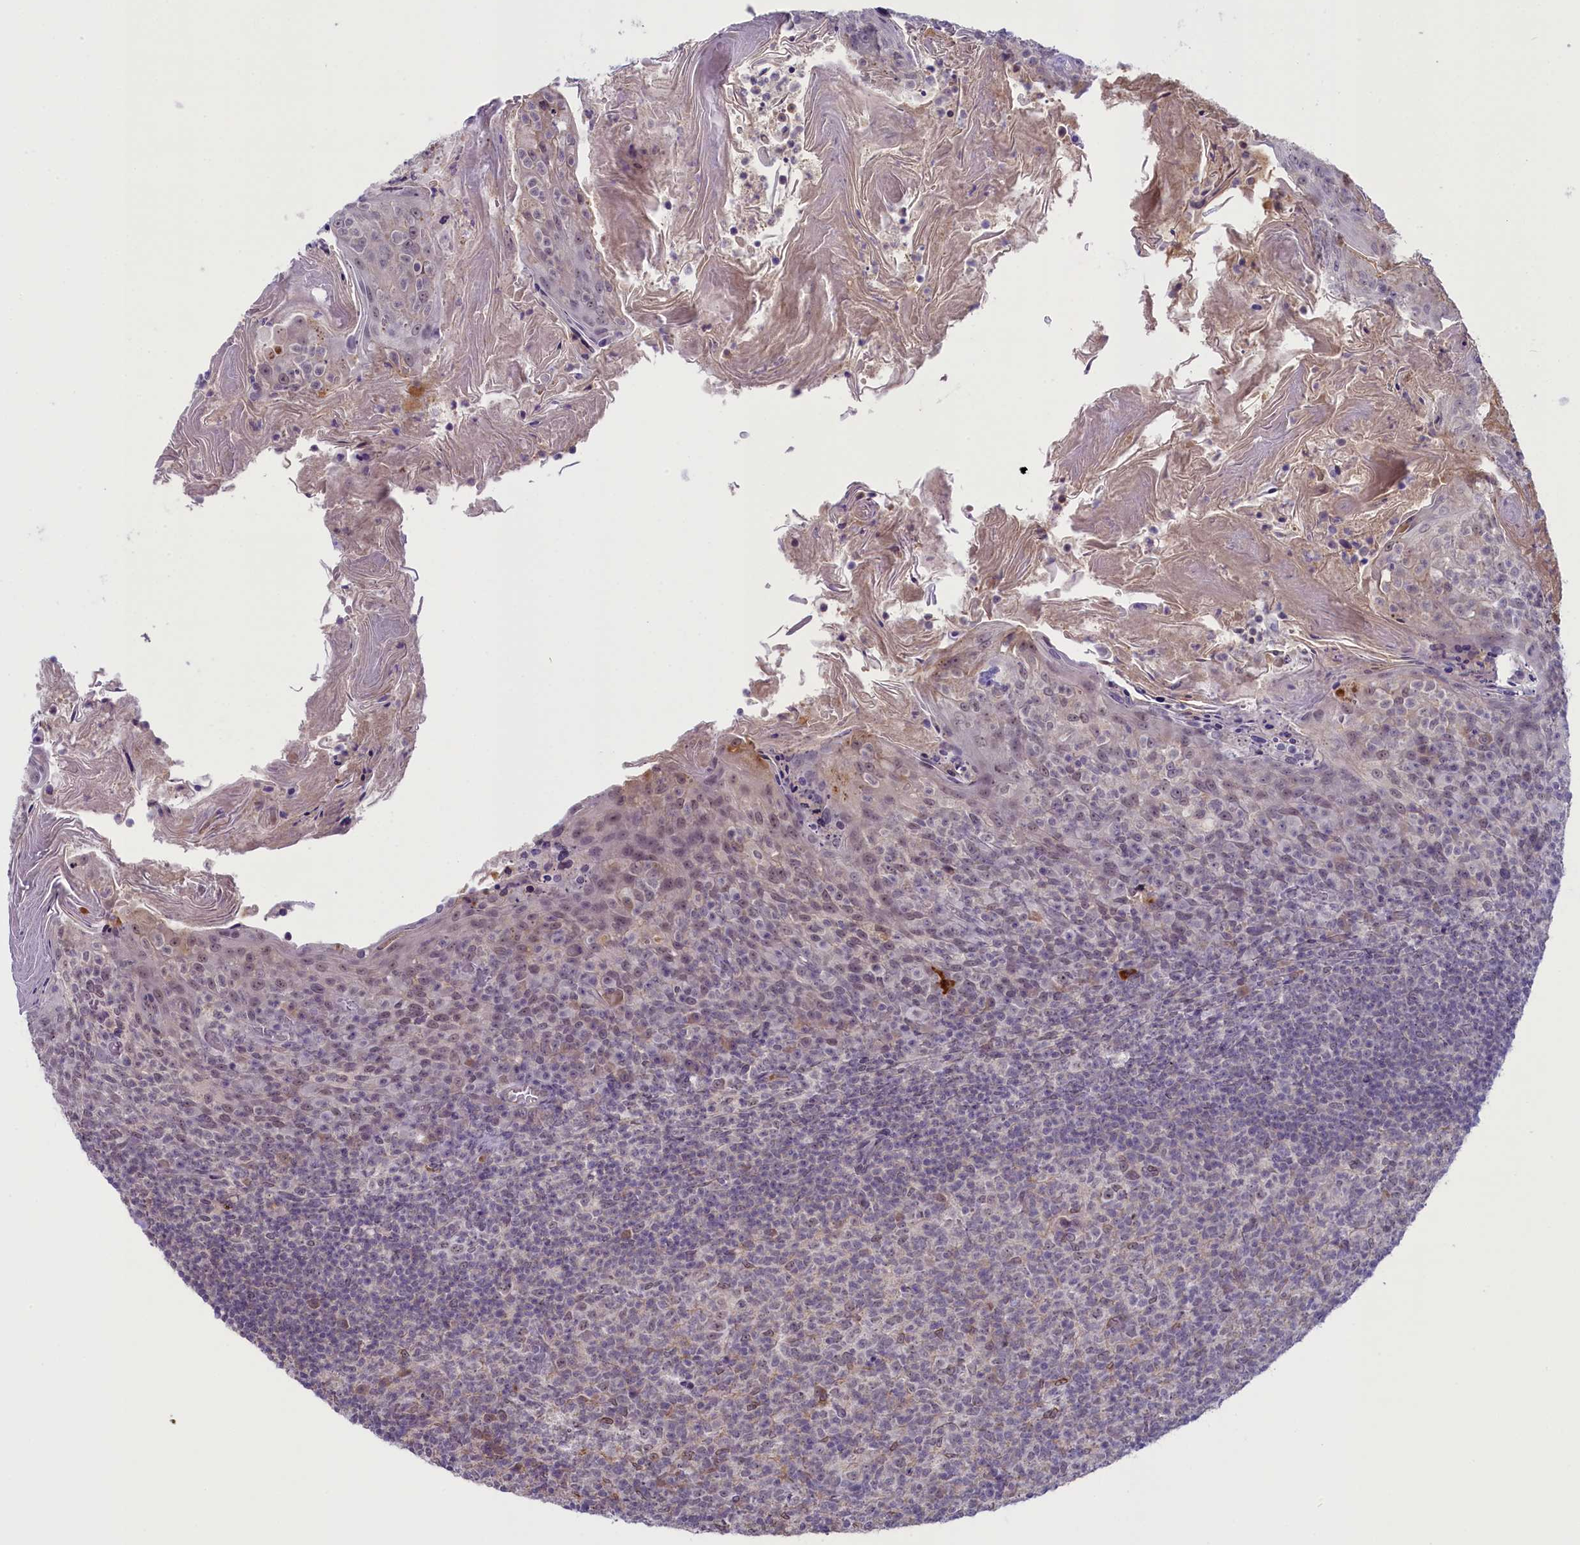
{"staining": {"intensity": "weak", "quantity": "<25%", "location": "nuclear"}, "tissue": "tonsil", "cell_type": "Germinal center cells", "image_type": "normal", "snomed": [{"axis": "morphology", "description": "Normal tissue, NOS"}, {"axis": "topography", "description": "Tonsil"}], "caption": "Histopathology image shows no significant protein expression in germinal center cells of normal tonsil. The staining was performed using DAB to visualize the protein expression in brown, while the nuclei were stained in blue with hematoxylin (Magnification: 20x).", "gene": "CRAMP1", "patient": {"sex": "female", "age": 10}}